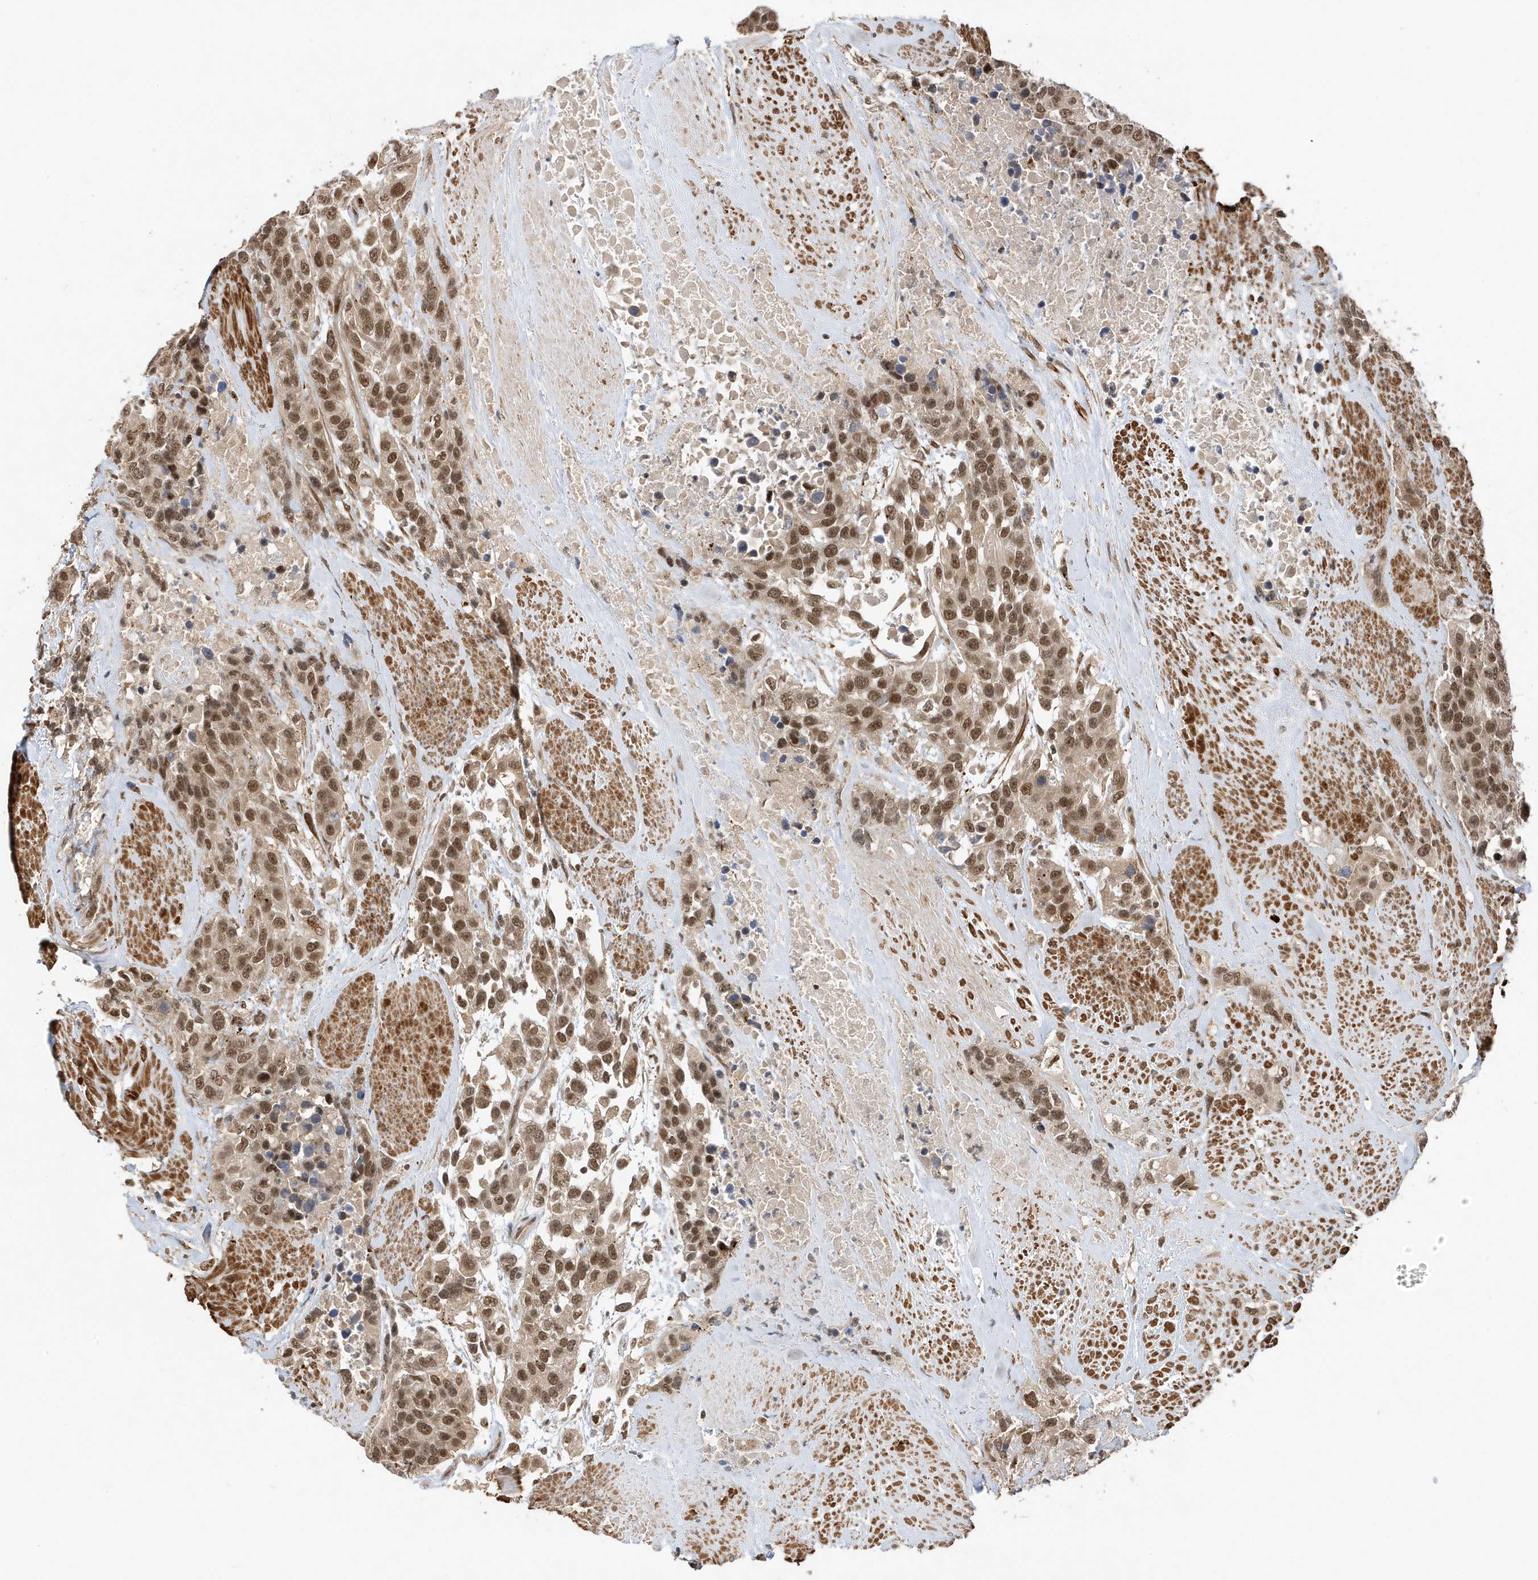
{"staining": {"intensity": "moderate", "quantity": ">75%", "location": "nuclear"}, "tissue": "urothelial cancer", "cell_type": "Tumor cells", "image_type": "cancer", "snomed": [{"axis": "morphology", "description": "Urothelial carcinoma, High grade"}, {"axis": "topography", "description": "Urinary bladder"}], "caption": "An immunohistochemistry photomicrograph of neoplastic tissue is shown. Protein staining in brown shows moderate nuclear positivity in urothelial cancer within tumor cells. The staining was performed using DAB (3,3'-diaminobenzidine) to visualize the protein expression in brown, while the nuclei were stained in blue with hematoxylin (Magnification: 20x).", "gene": "MAST3", "patient": {"sex": "female", "age": 80}}